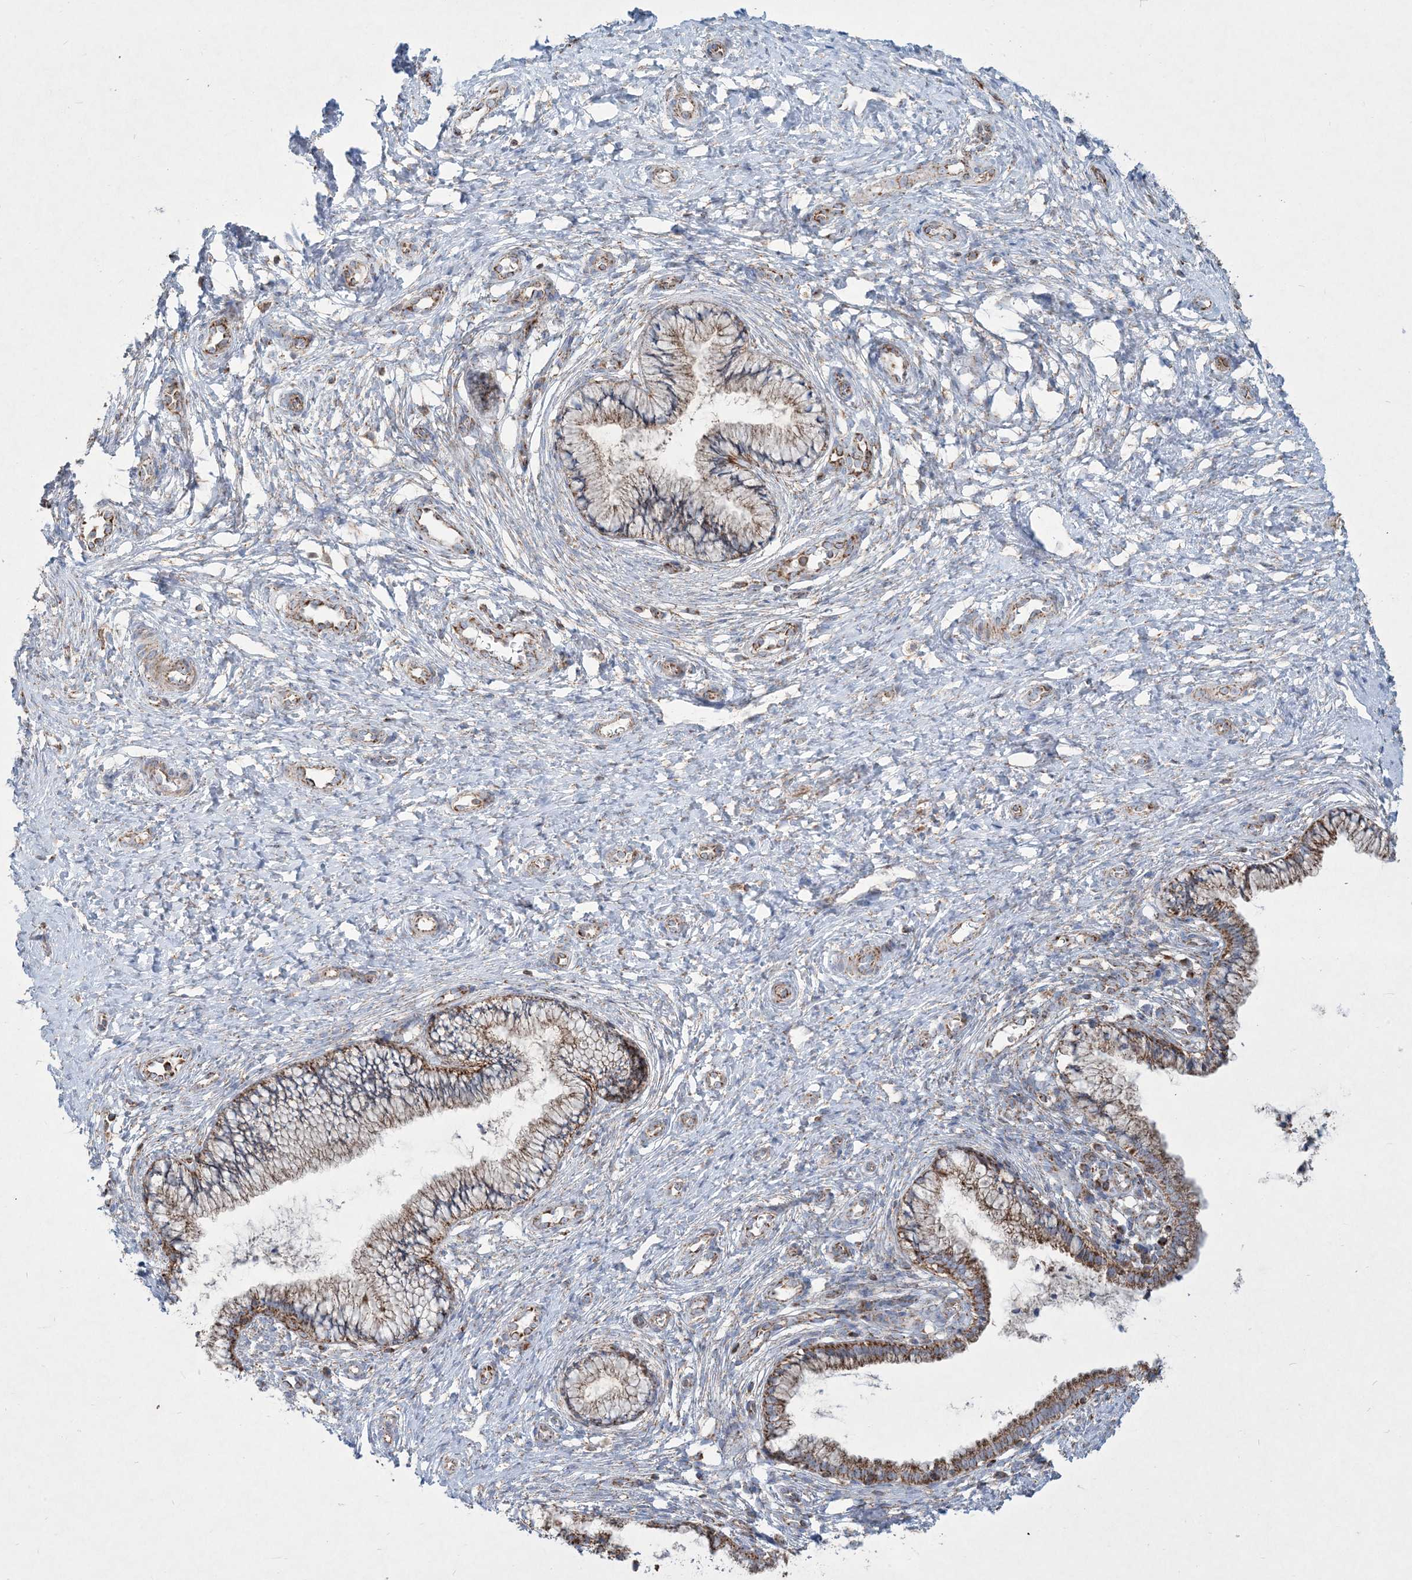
{"staining": {"intensity": "moderate", "quantity": ">75%", "location": "cytoplasmic/membranous"}, "tissue": "cervix", "cell_type": "Glandular cells", "image_type": "normal", "snomed": [{"axis": "morphology", "description": "Normal tissue, NOS"}, {"axis": "topography", "description": "Cervix"}], "caption": "The immunohistochemical stain shows moderate cytoplasmic/membranous positivity in glandular cells of normal cervix. The protein of interest is stained brown, and the nuclei are stained in blue (DAB (3,3'-diaminobenzidine) IHC with brightfield microscopy, high magnification).", "gene": "BEND4", "patient": {"sex": "female", "age": 36}}